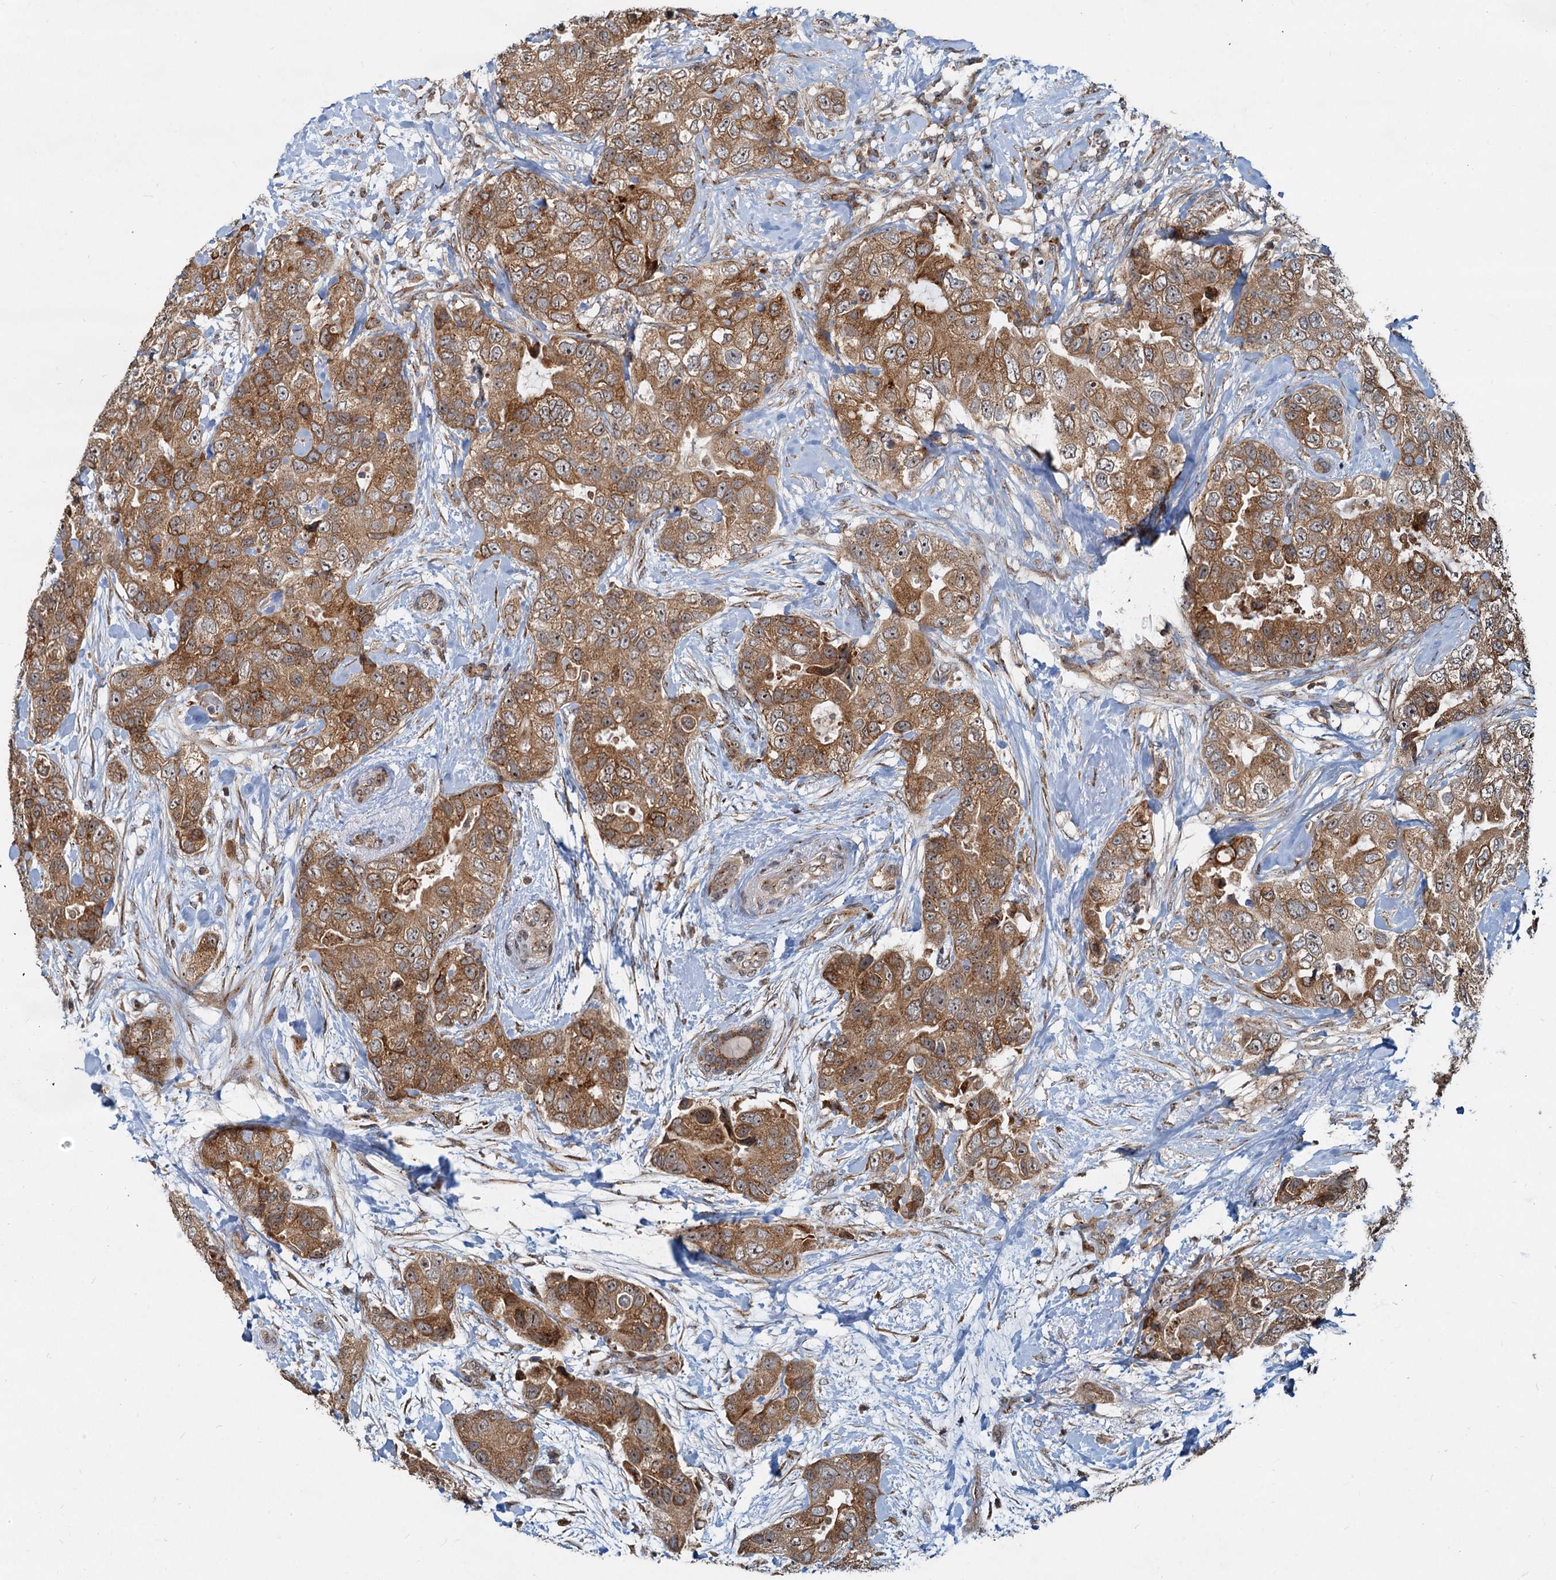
{"staining": {"intensity": "moderate", "quantity": ">75%", "location": "cytoplasmic/membranous"}, "tissue": "breast cancer", "cell_type": "Tumor cells", "image_type": "cancer", "snomed": [{"axis": "morphology", "description": "Duct carcinoma"}, {"axis": "topography", "description": "Breast"}], "caption": "A brown stain highlights moderate cytoplasmic/membranous positivity of a protein in invasive ductal carcinoma (breast) tumor cells.", "gene": "CEP68", "patient": {"sex": "female", "age": 62}}